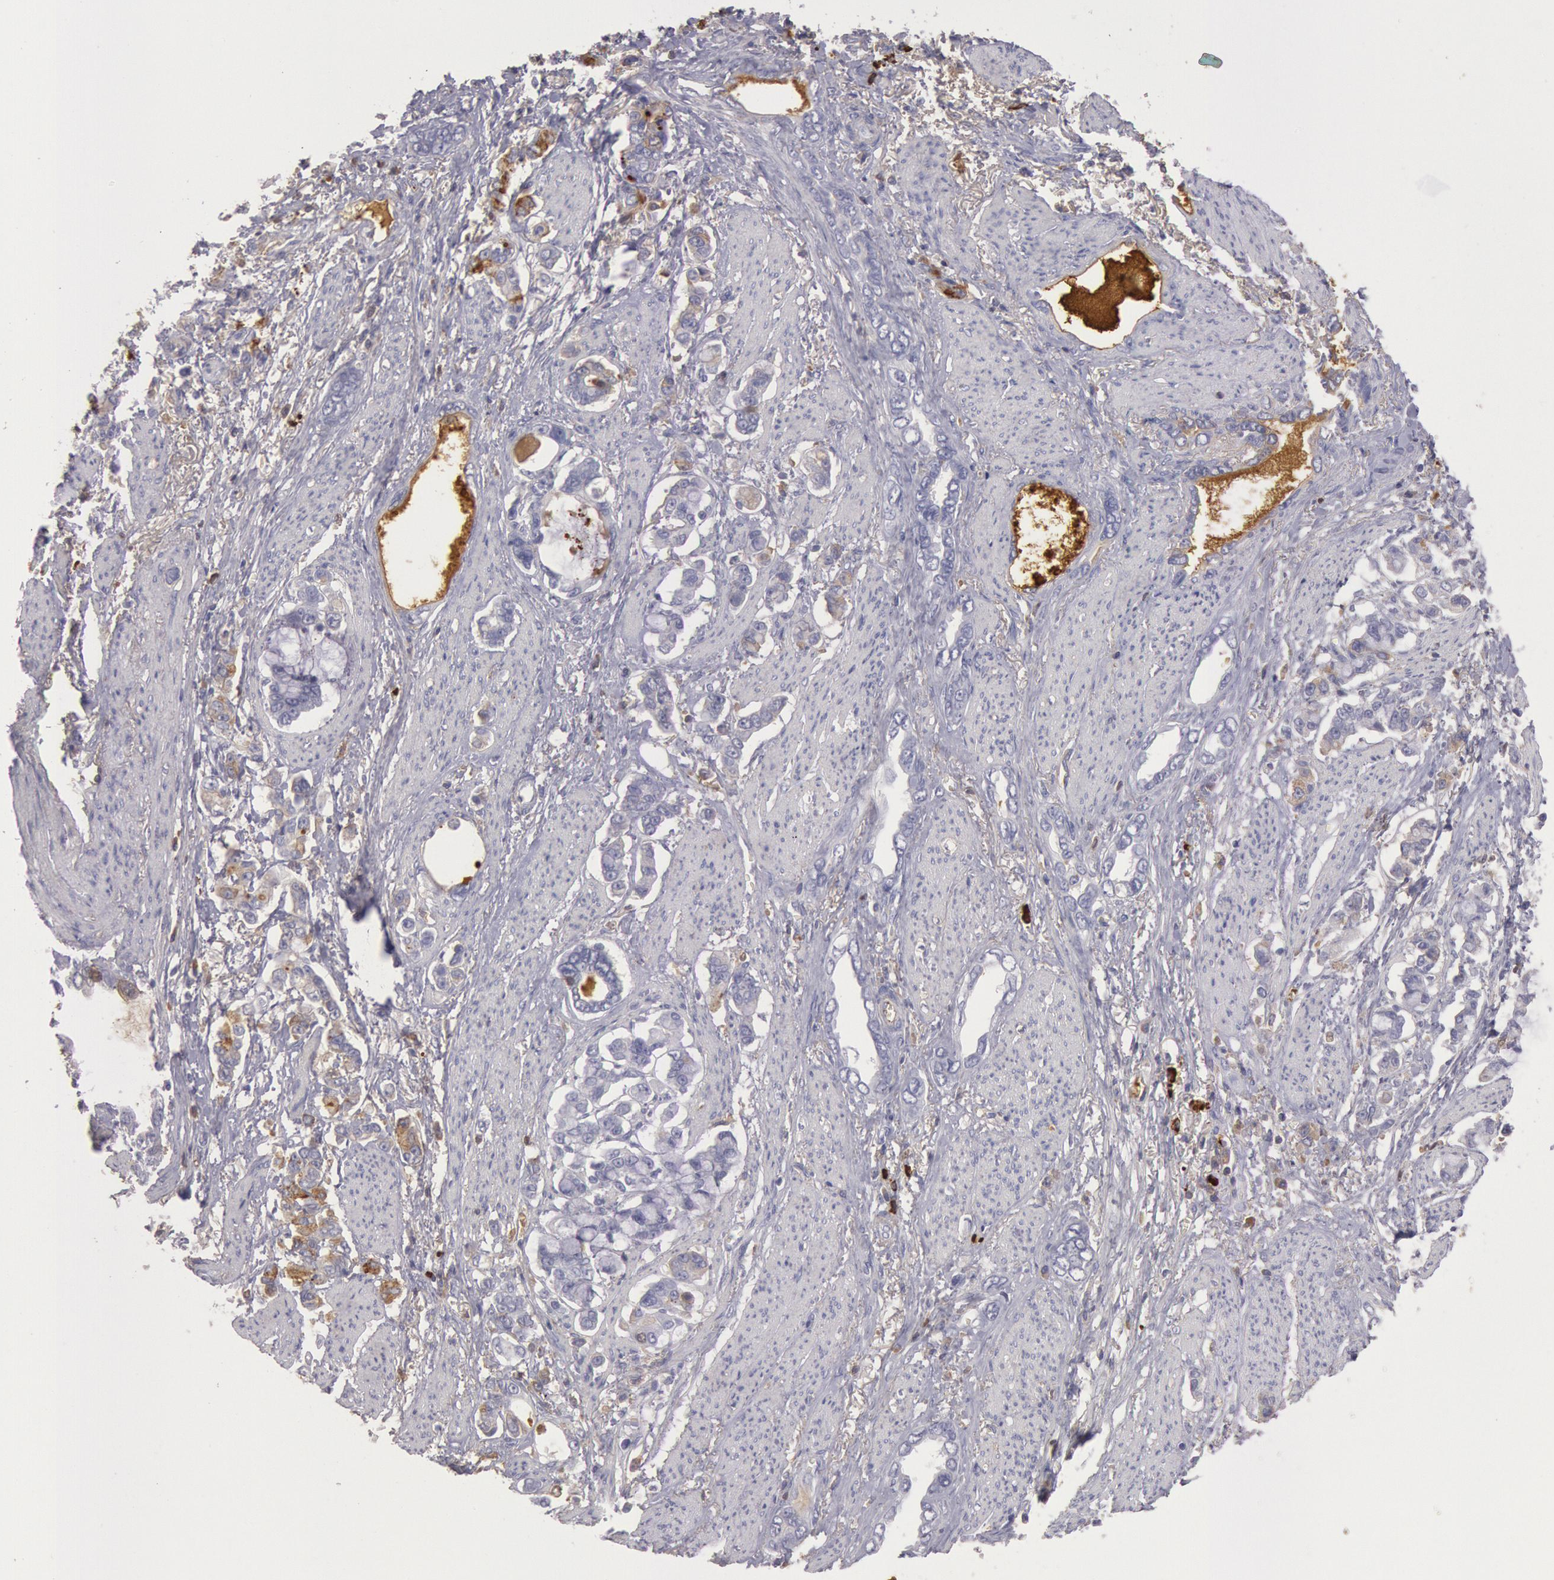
{"staining": {"intensity": "negative", "quantity": "none", "location": "none"}, "tissue": "stomach cancer", "cell_type": "Tumor cells", "image_type": "cancer", "snomed": [{"axis": "morphology", "description": "Adenocarcinoma, NOS"}, {"axis": "topography", "description": "Stomach"}], "caption": "Protein analysis of stomach cancer (adenocarcinoma) shows no significant expression in tumor cells.", "gene": "IGHA1", "patient": {"sex": "male", "age": 78}}